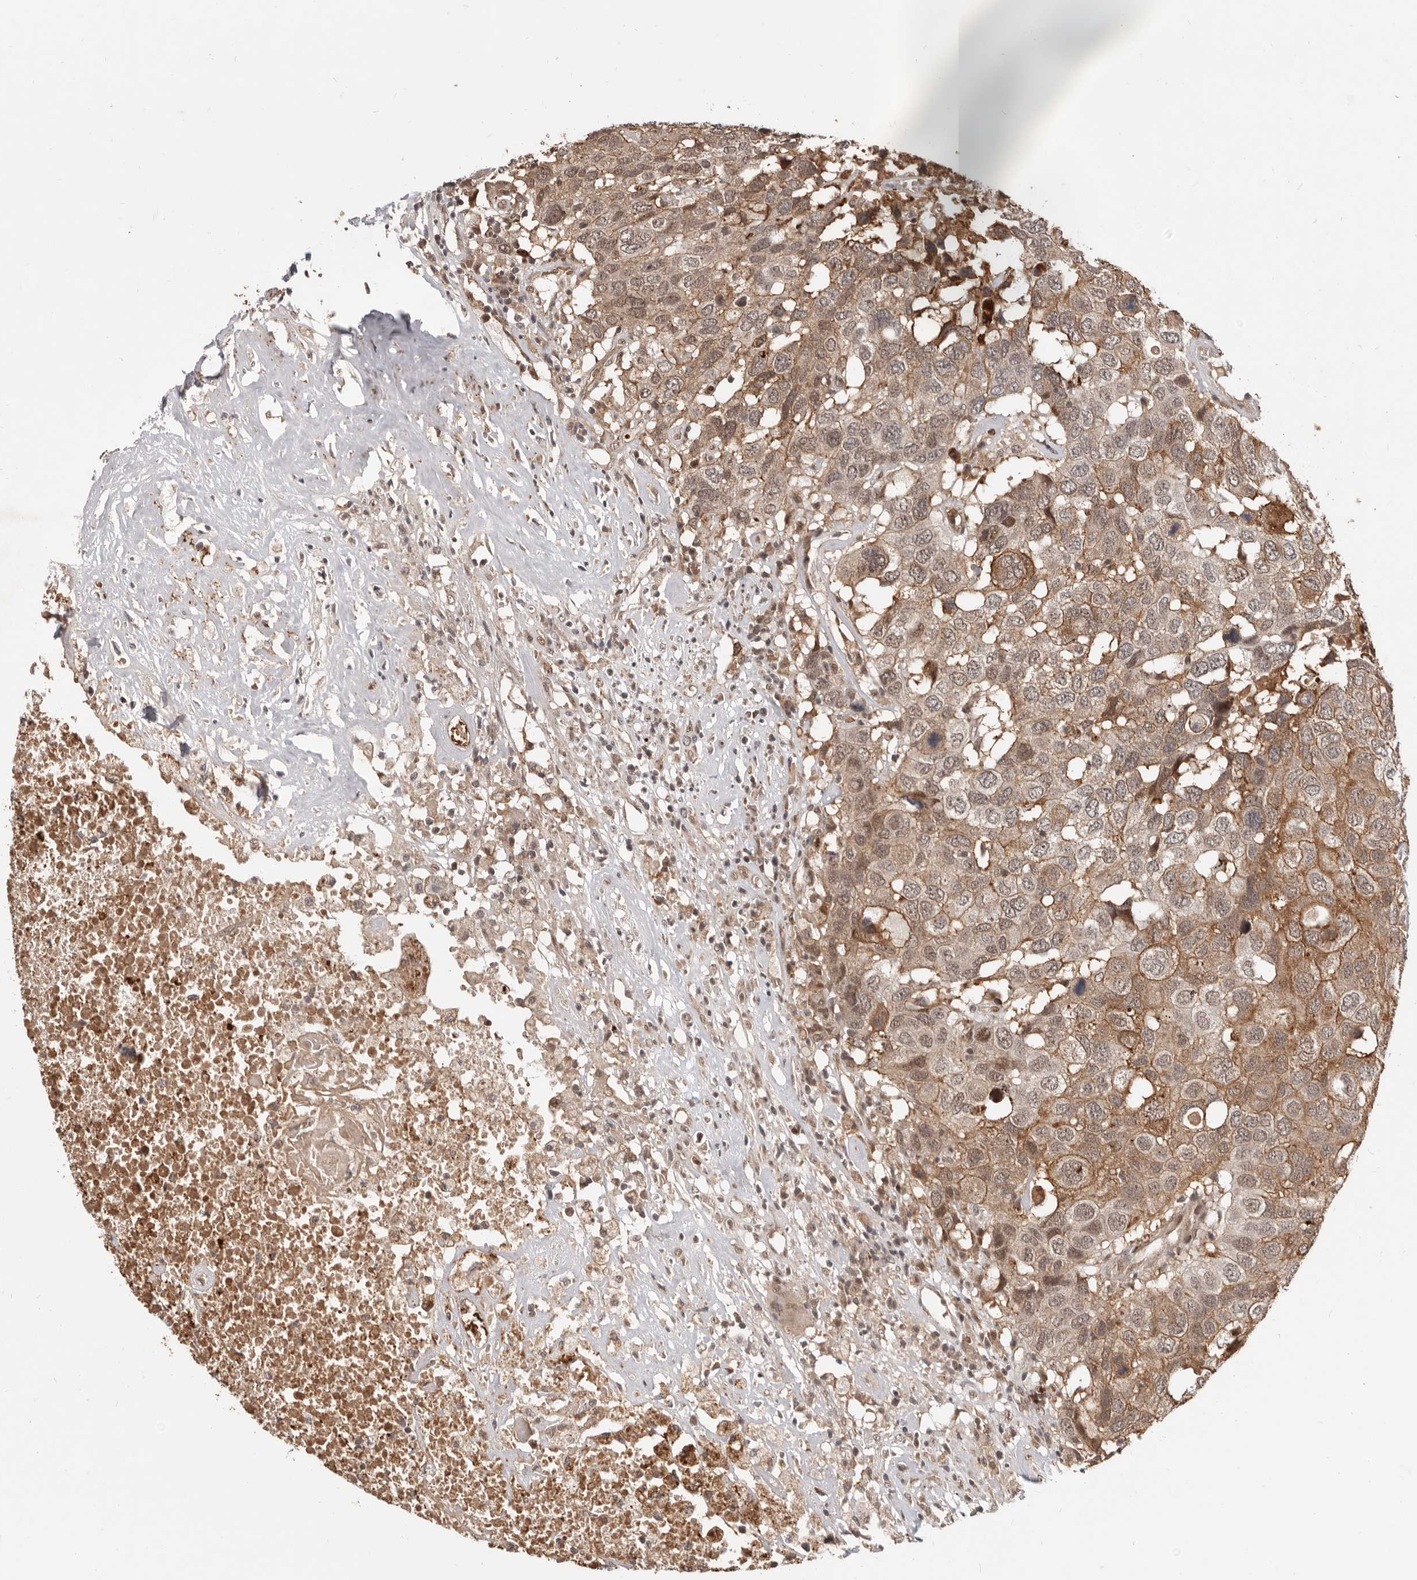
{"staining": {"intensity": "moderate", "quantity": ">75%", "location": "cytoplasmic/membranous,nuclear"}, "tissue": "head and neck cancer", "cell_type": "Tumor cells", "image_type": "cancer", "snomed": [{"axis": "morphology", "description": "Squamous cell carcinoma, NOS"}, {"axis": "topography", "description": "Head-Neck"}], "caption": "IHC staining of head and neck cancer (squamous cell carcinoma), which displays medium levels of moderate cytoplasmic/membranous and nuclear staining in about >75% of tumor cells indicating moderate cytoplasmic/membranous and nuclear protein staining. The staining was performed using DAB (brown) for protein detection and nuclei were counterstained in hematoxylin (blue).", "gene": "NCOA3", "patient": {"sex": "male", "age": 66}}